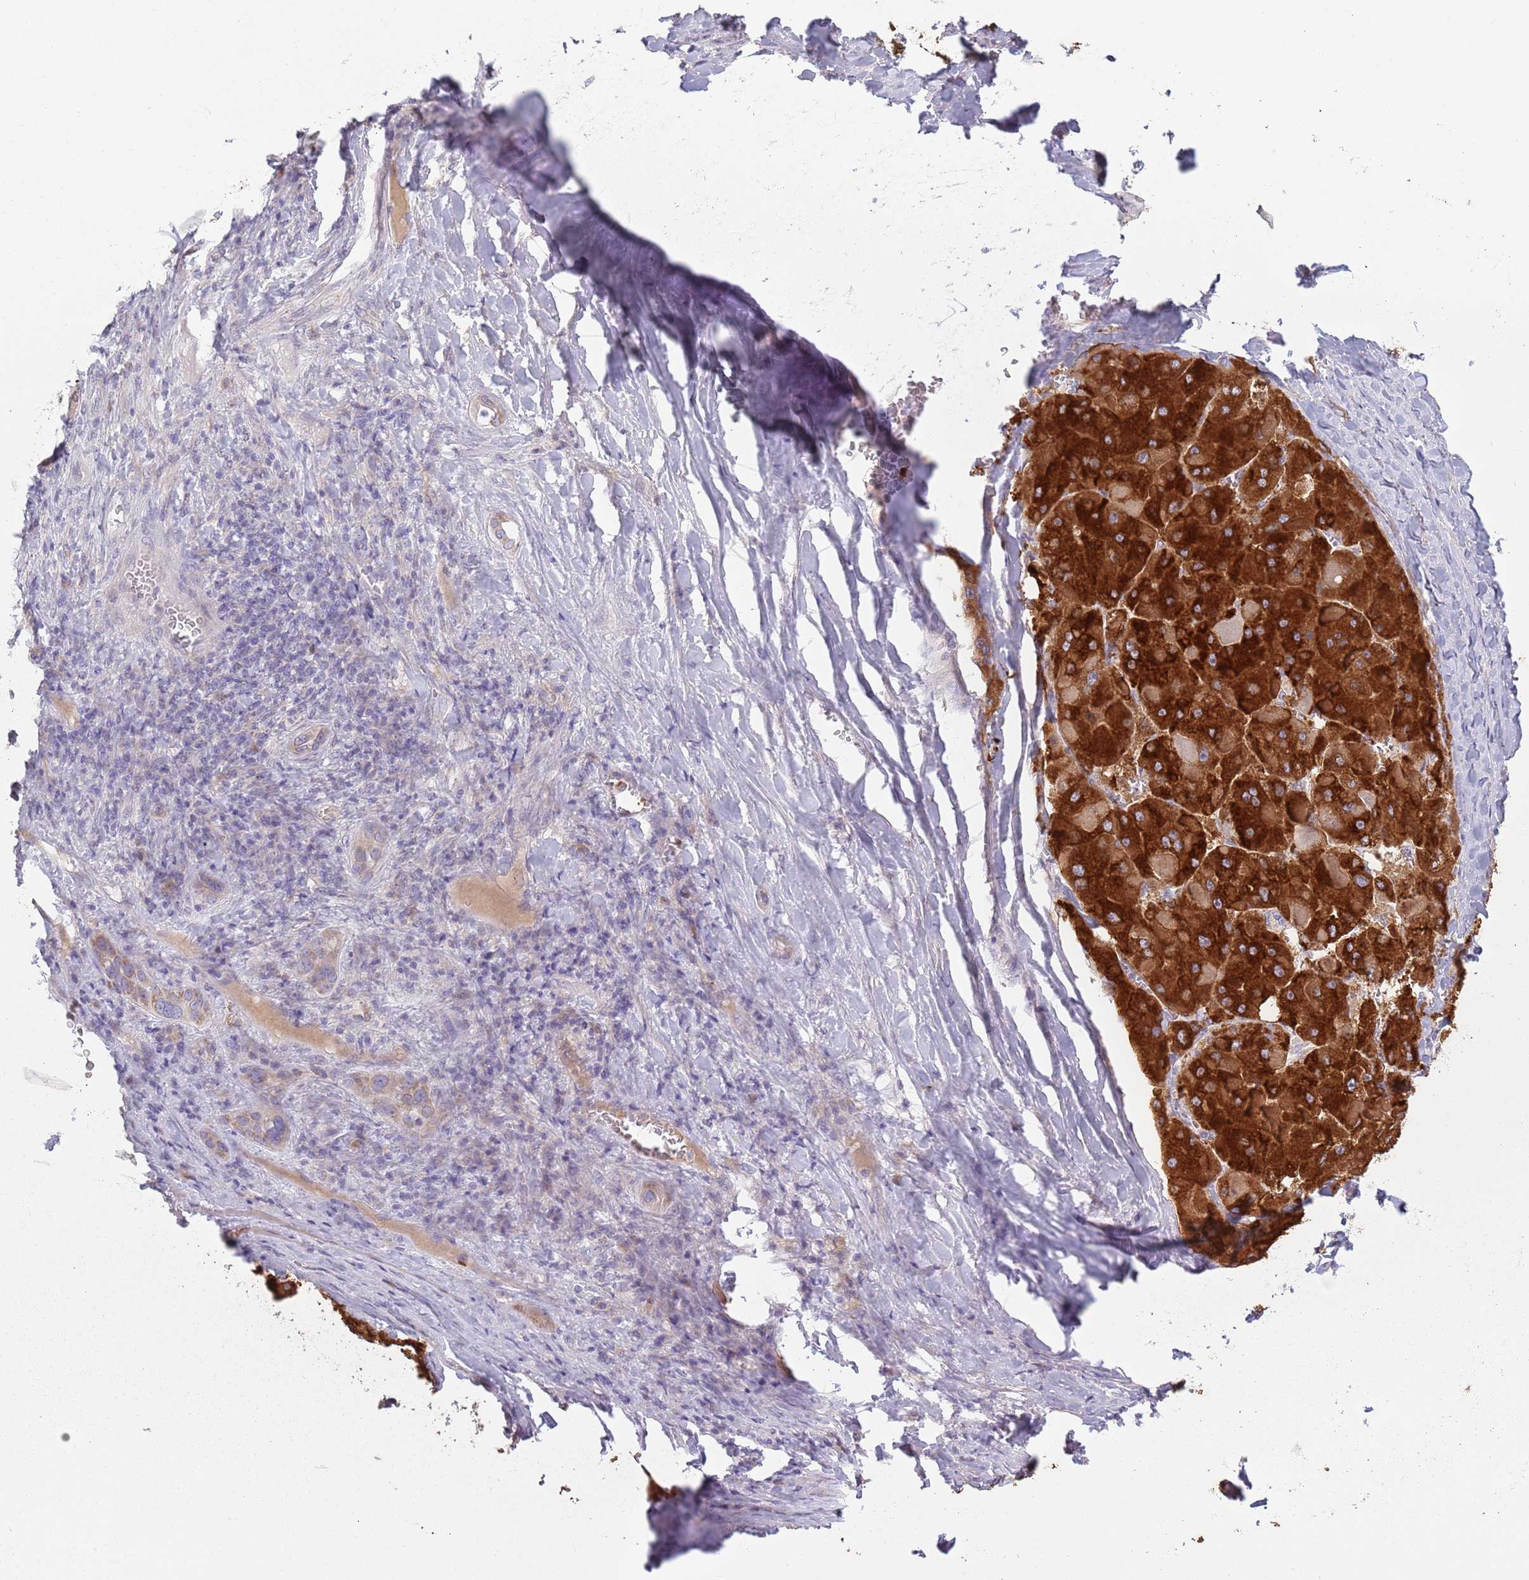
{"staining": {"intensity": "strong", "quantity": ">75%", "location": "cytoplasmic/membranous"}, "tissue": "liver cancer", "cell_type": "Tumor cells", "image_type": "cancer", "snomed": [{"axis": "morphology", "description": "Carcinoma, Hepatocellular, NOS"}, {"axis": "topography", "description": "Liver"}], "caption": "The image demonstrates immunohistochemical staining of liver hepatocellular carcinoma. There is strong cytoplasmic/membranous staining is seen in about >75% of tumor cells.", "gene": "COQ5", "patient": {"sex": "female", "age": 73}}